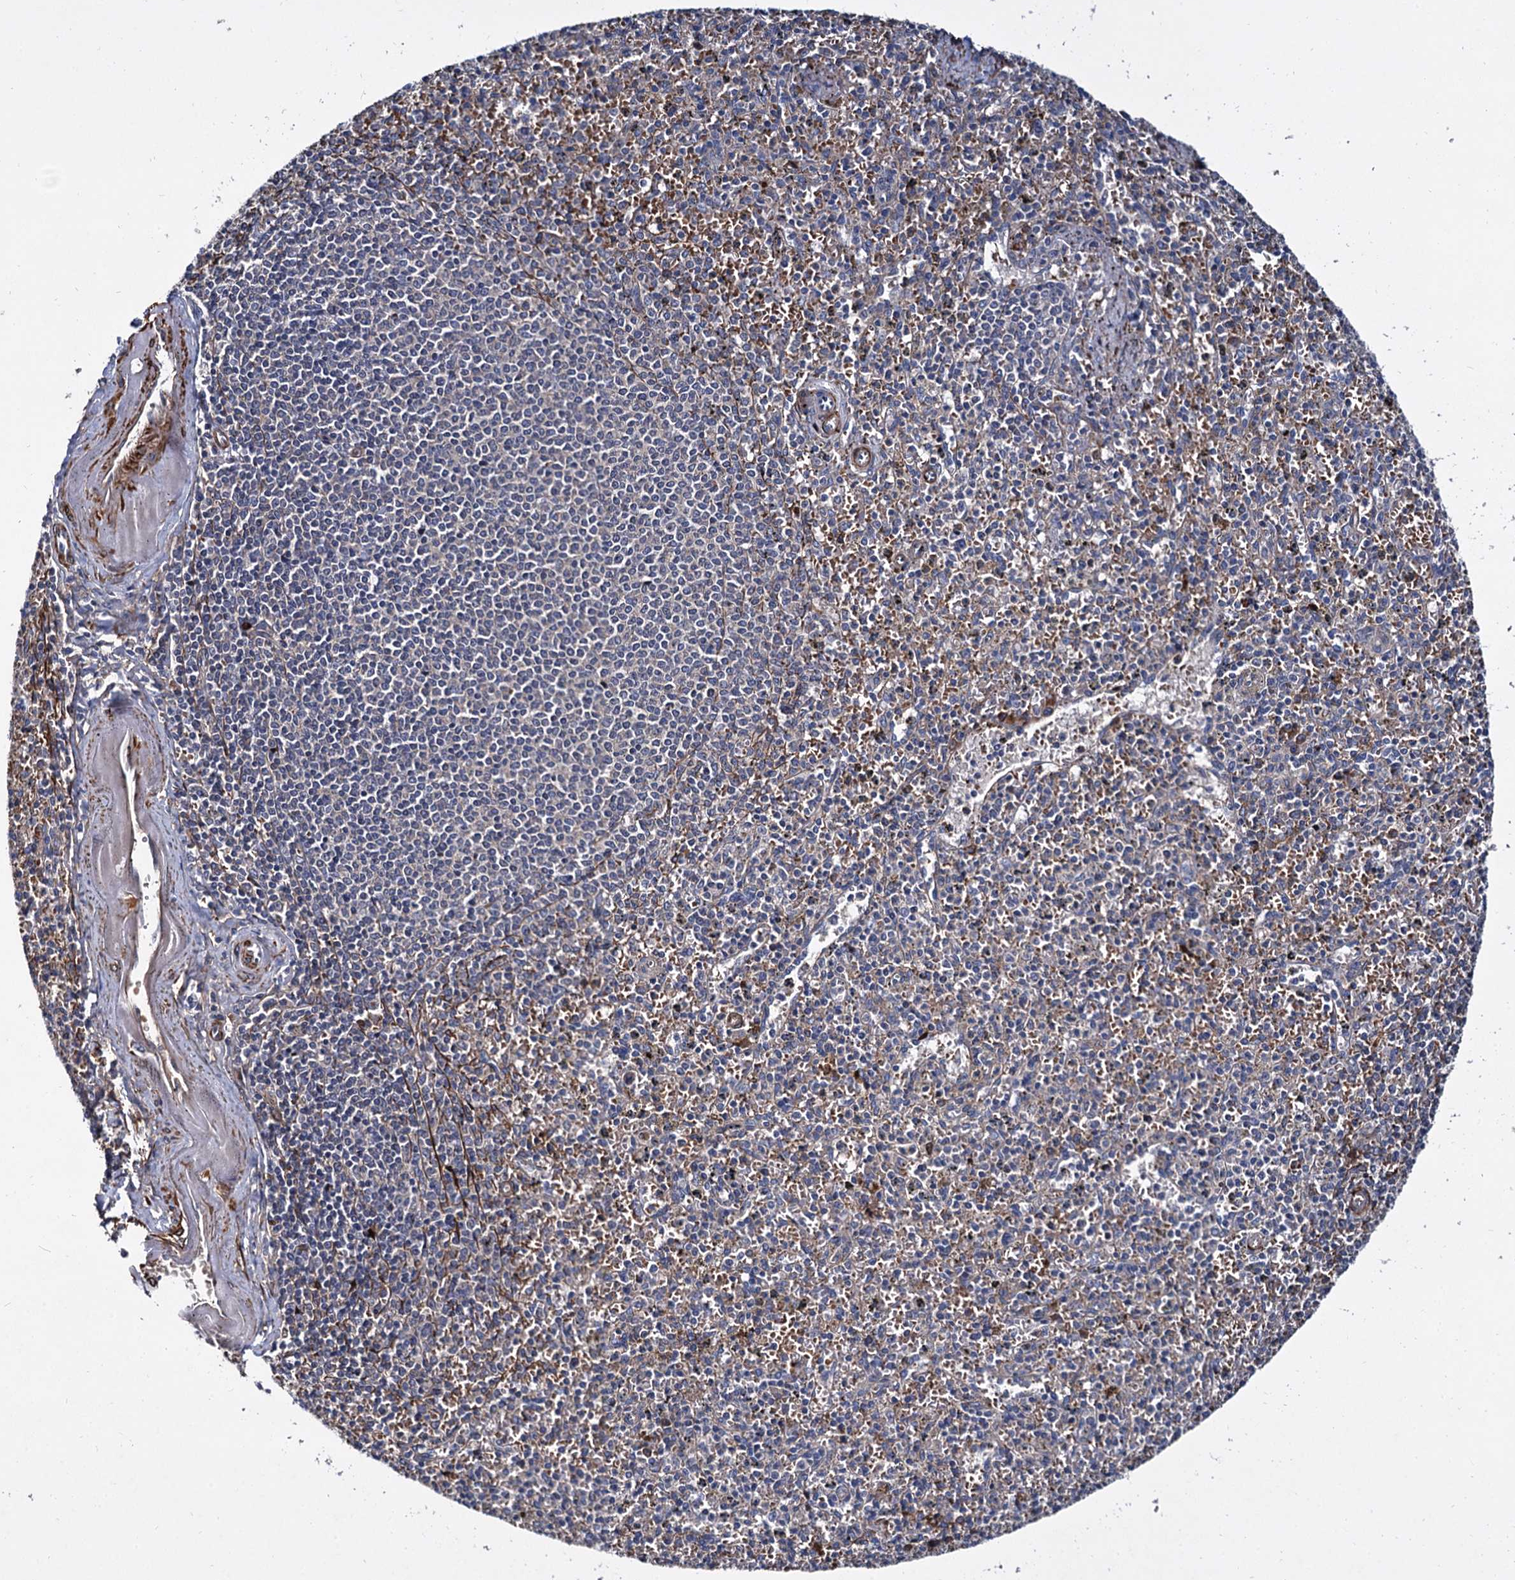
{"staining": {"intensity": "negative", "quantity": "none", "location": "none"}, "tissue": "spleen", "cell_type": "Cells in red pulp", "image_type": "normal", "snomed": [{"axis": "morphology", "description": "Normal tissue, NOS"}, {"axis": "topography", "description": "Spleen"}], "caption": "Cells in red pulp show no significant staining in unremarkable spleen. (Stains: DAB immunohistochemistry with hematoxylin counter stain, Microscopy: brightfield microscopy at high magnification).", "gene": "ISM2", "patient": {"sex": "male", "age": 72}}